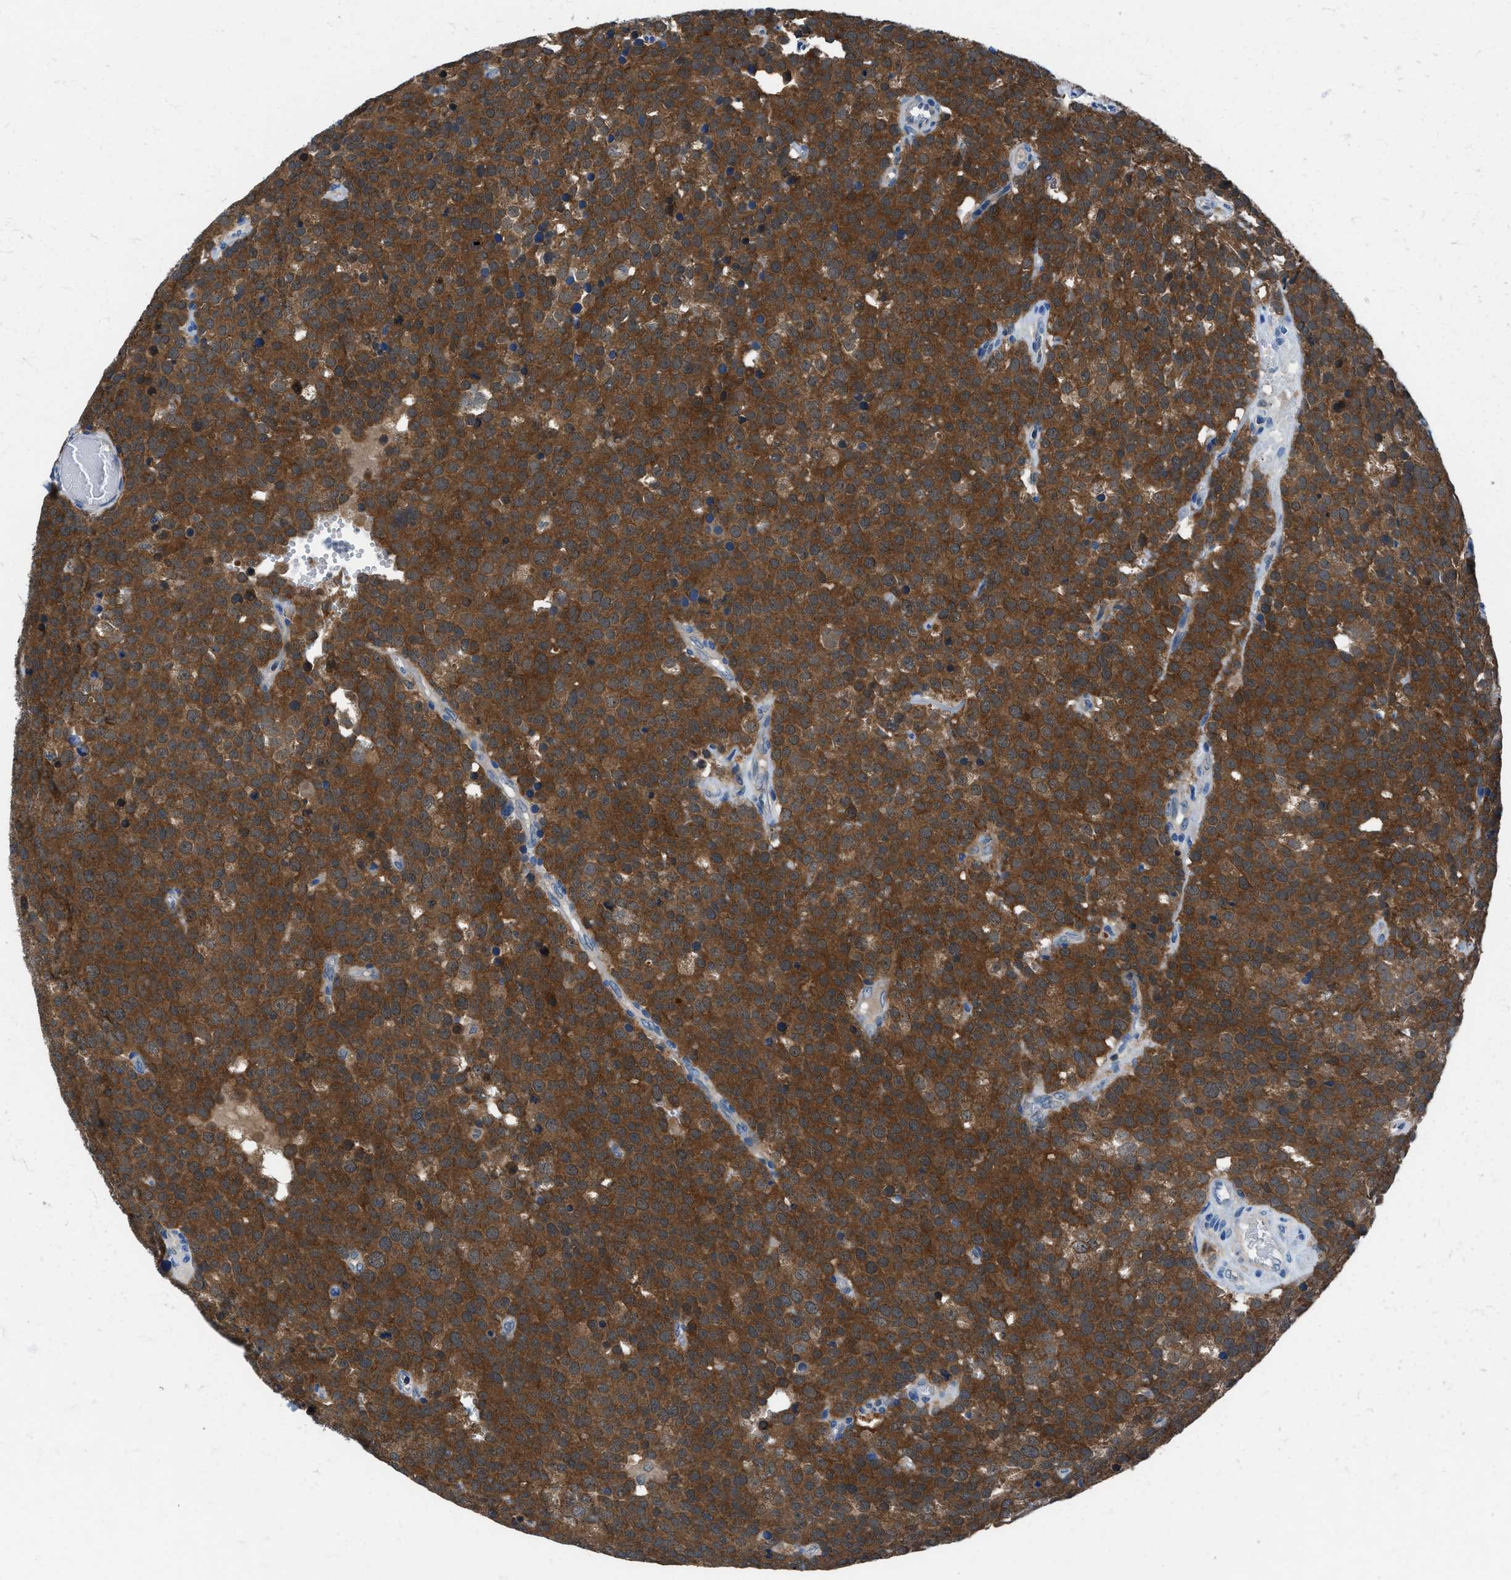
{"staining": {"intensity": "strong", "quantity": ">75%", "location": "cytoplasmic/membranous"}, "tissue": "testis cancer", "cell_type": "Tumor cells", "image_type": "cancer", "snomed": [{"axis": "morphology", "description": "Normal tissue, NOS"}, {"axis": "morphology", "description": "Seminoma, NOS"}, {"axis": "topography", "description": "Testis"}], "caption": "Seminoma (testis) stained for a protein exhibits strong cytoplasmic/membranous positivity in tumor cells.", "gene": "ACP1", "patient": {"sex": "male", "age": 71}}